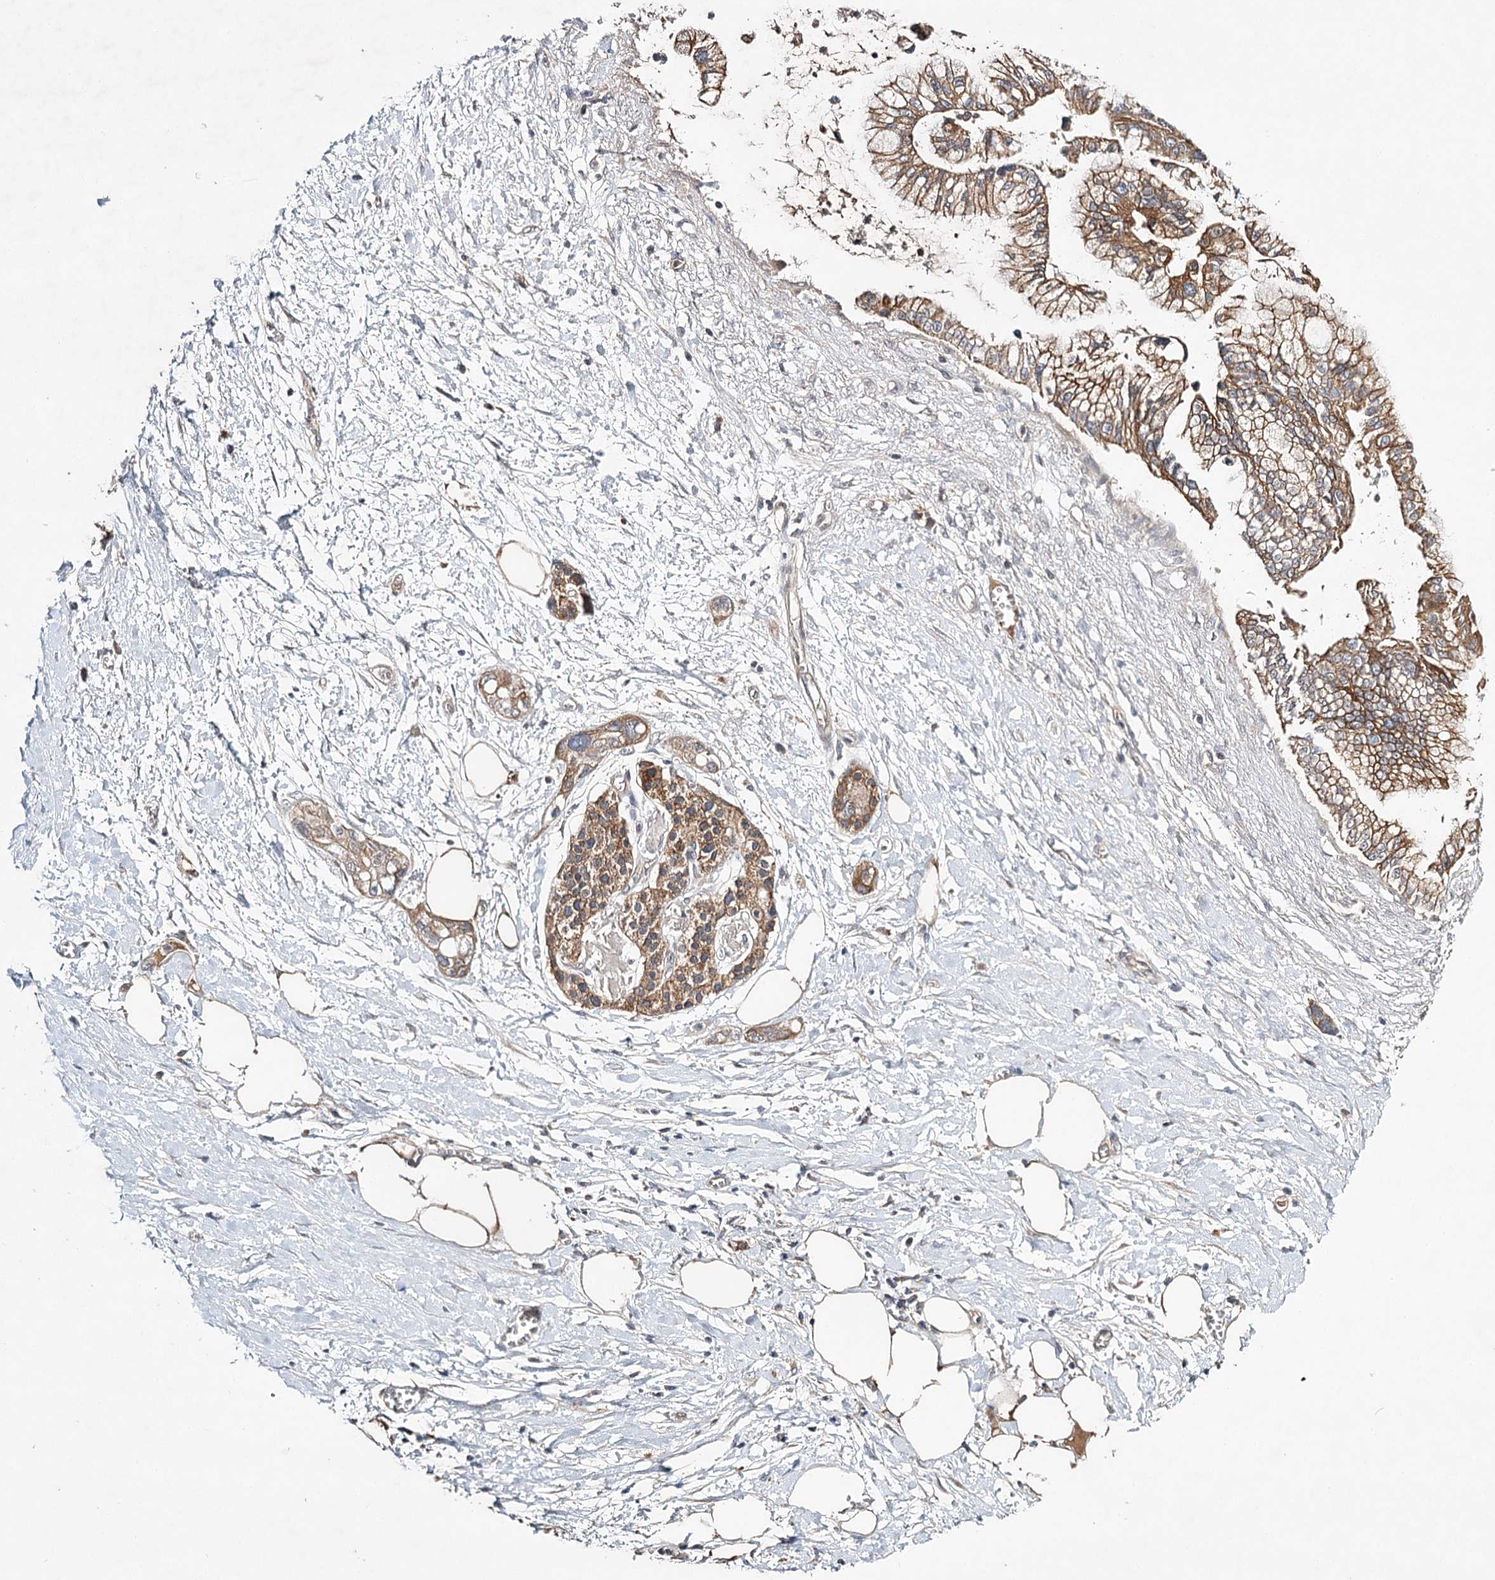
{"staining": {"intensity": "moderate", "quantity": ">75%", "location": "cytoplasmic/membranous"}, "tissue": "pancreatic cancer", "cell_type": "Tumor cells", "image_type": "cancer", "snomed": [{"axis": "morphology", "description": "Adenocarcinoma, NOS"}, {"axis": "topography", "description": "Pancreas"}], "caption": "Pancreatic cancer was stained to show a protein in brown. There is medium levels of moderate cytoplasmic/membranous staining in approximately >75% of tumor cells. The staining is performed using DAB brown chromogen to label protein expression. The nuclei are counter-stained blue using hematoxylin.", "gene": "LSS", "patient": {"sex": "male", "age": 68}}